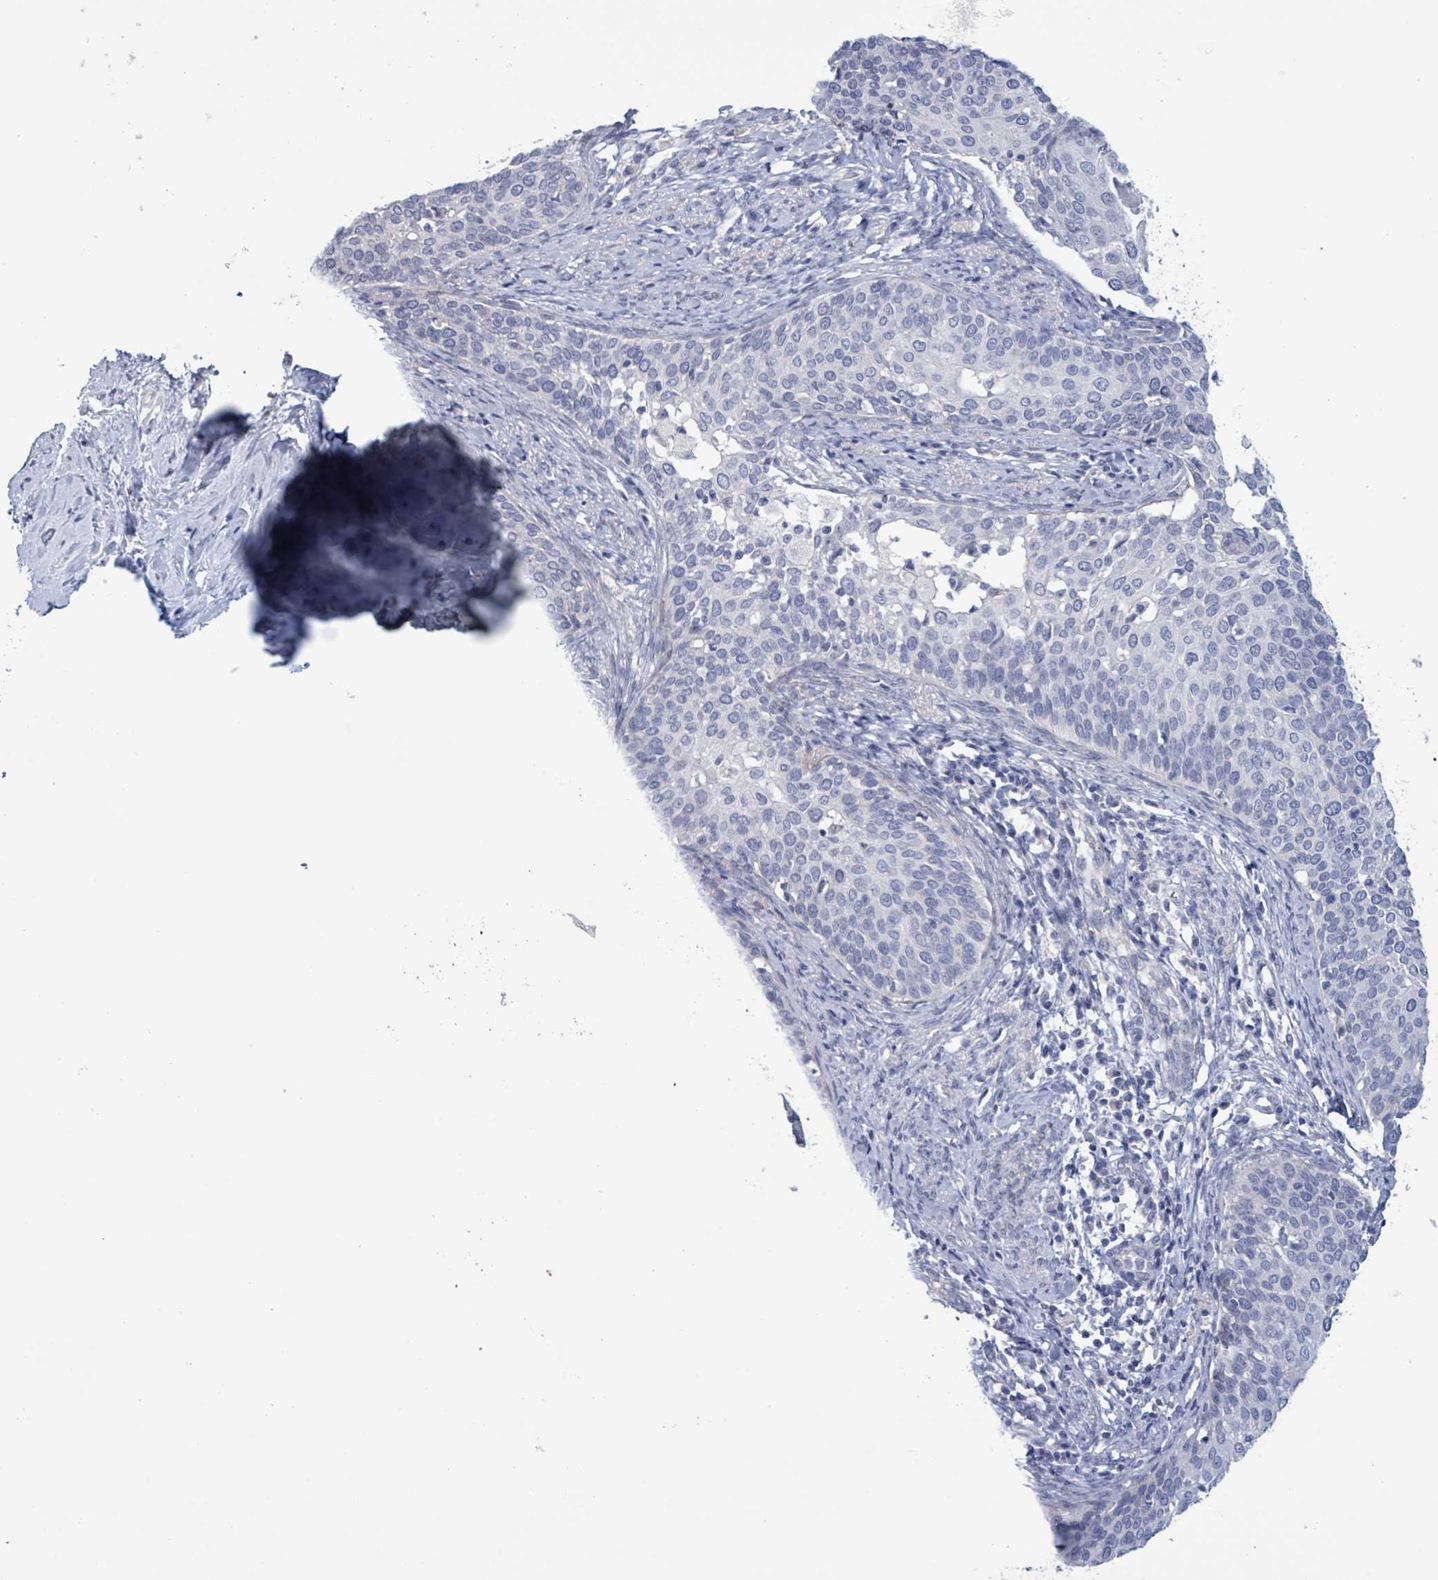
{"staining": {"intensity": "negative", "quantity": "none", "location": "none"}, "tissue": "cervical cancer", "cell_type": "Tumor cells", "image_type": "cancer", "snomed": [{"axis": "morphology", "description": "Squamous cell carcinoma, NOS"}, {"axis": "topography", "description": "Cervix"}], "caption": "High power microscopy micrograph of an immunohistochemistry (IHC) histopathology image of cervical cancer (squamous cell carcinoma), revealing no significant staining in tumor cells.", "gene": "PKLR", "patient": {"sex": "female", "age": 44}}